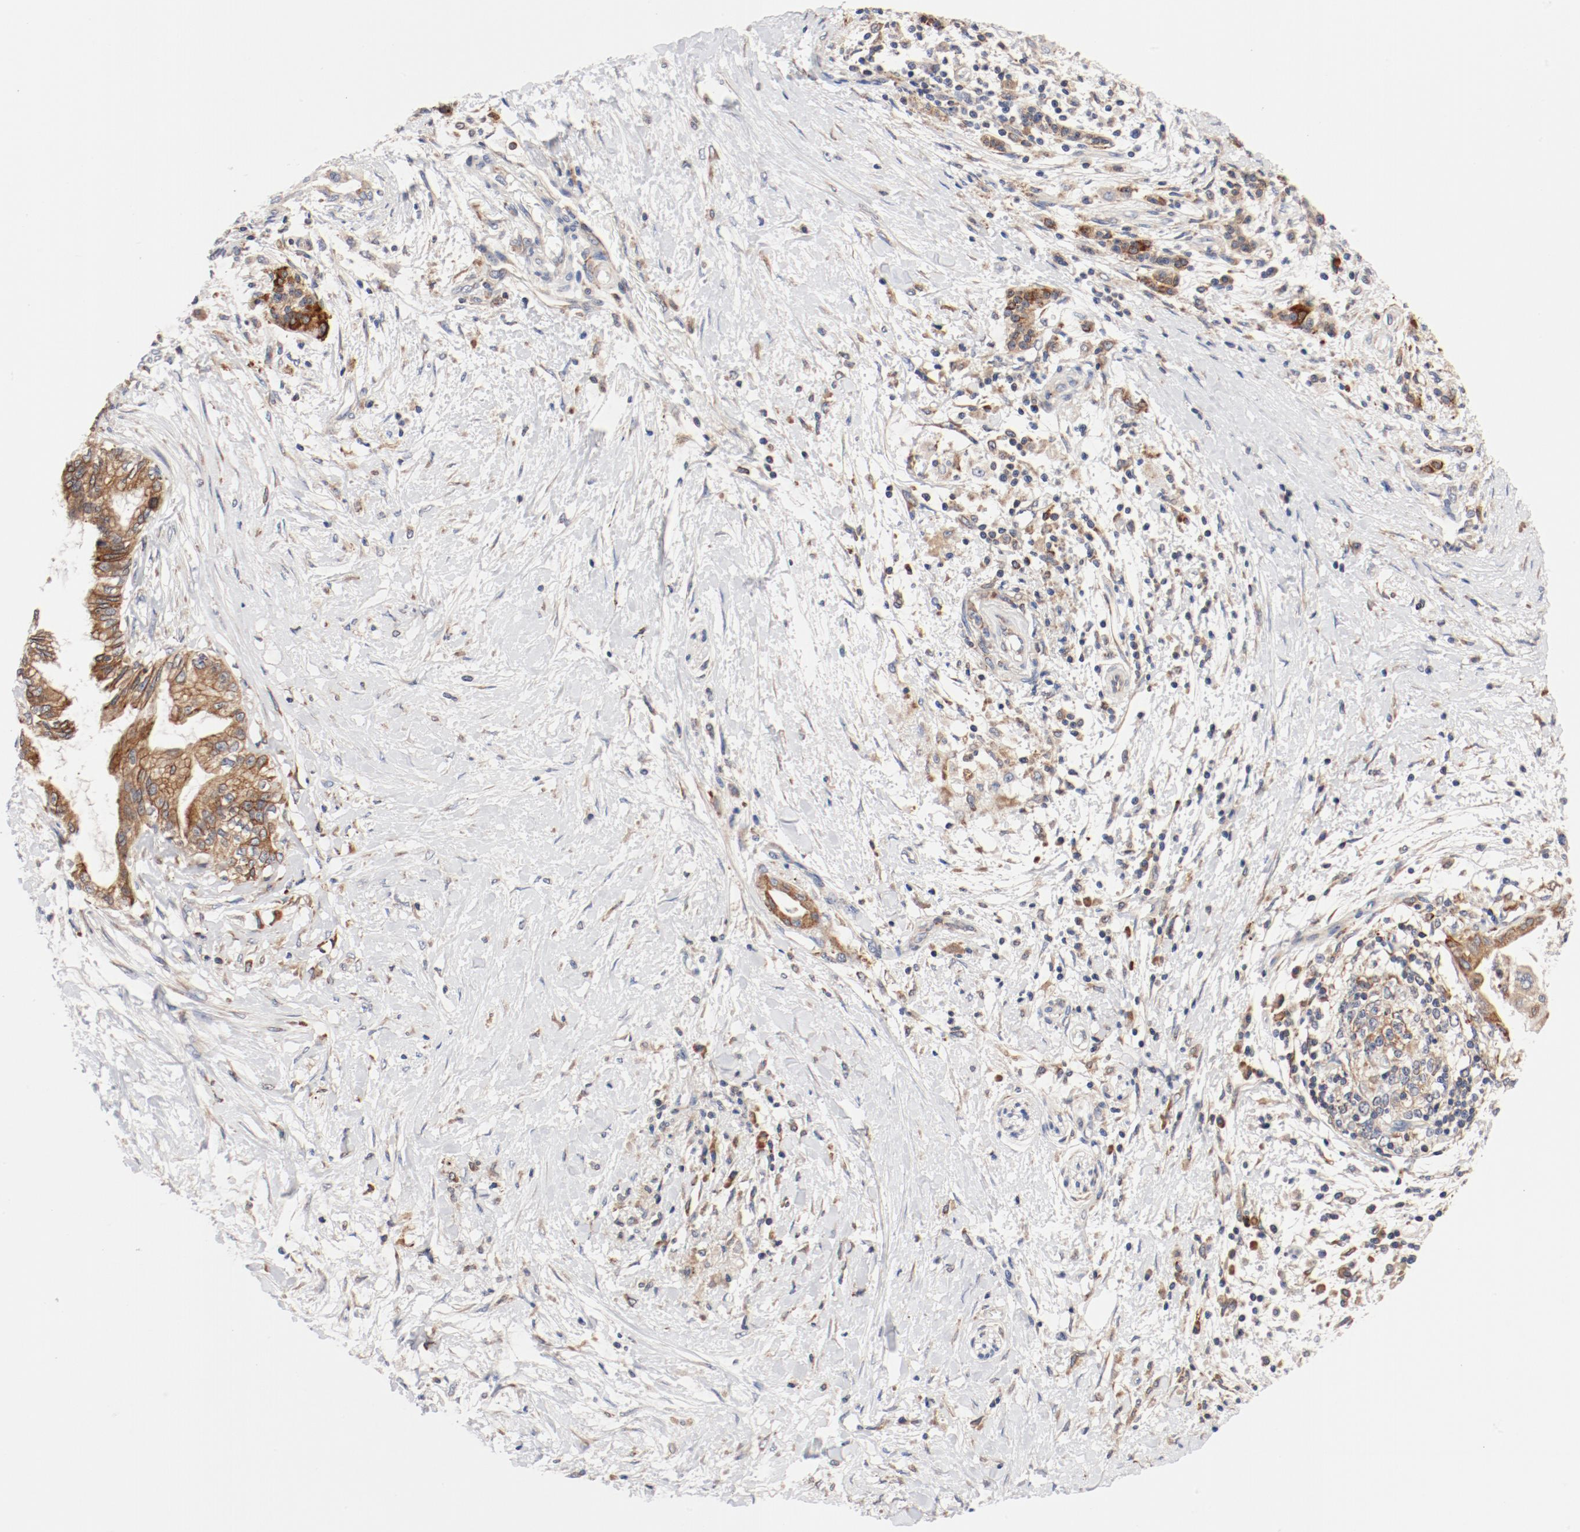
{"staining": {"intensity": "moderate", "quantity": ">75%", "location": "cytoplasmic/membranous"}, "tissue": "pancreatic cancer", "cell_type": "Tumor cells", "image_type": "cancer", "snomed": [{"axis": "morphology", "description": "Adenocarcinoma, NOS"}, {"axis": "topography", "description": "Pancreas"}], "caption": "Tumor cells exhibit medium levels of moderate cytoplasmic/membranous staining in approximately >75% of cells in human pancreatic cancer.", "gene": "PDPK1", "patient": {"sex": "female", "age": 64}}